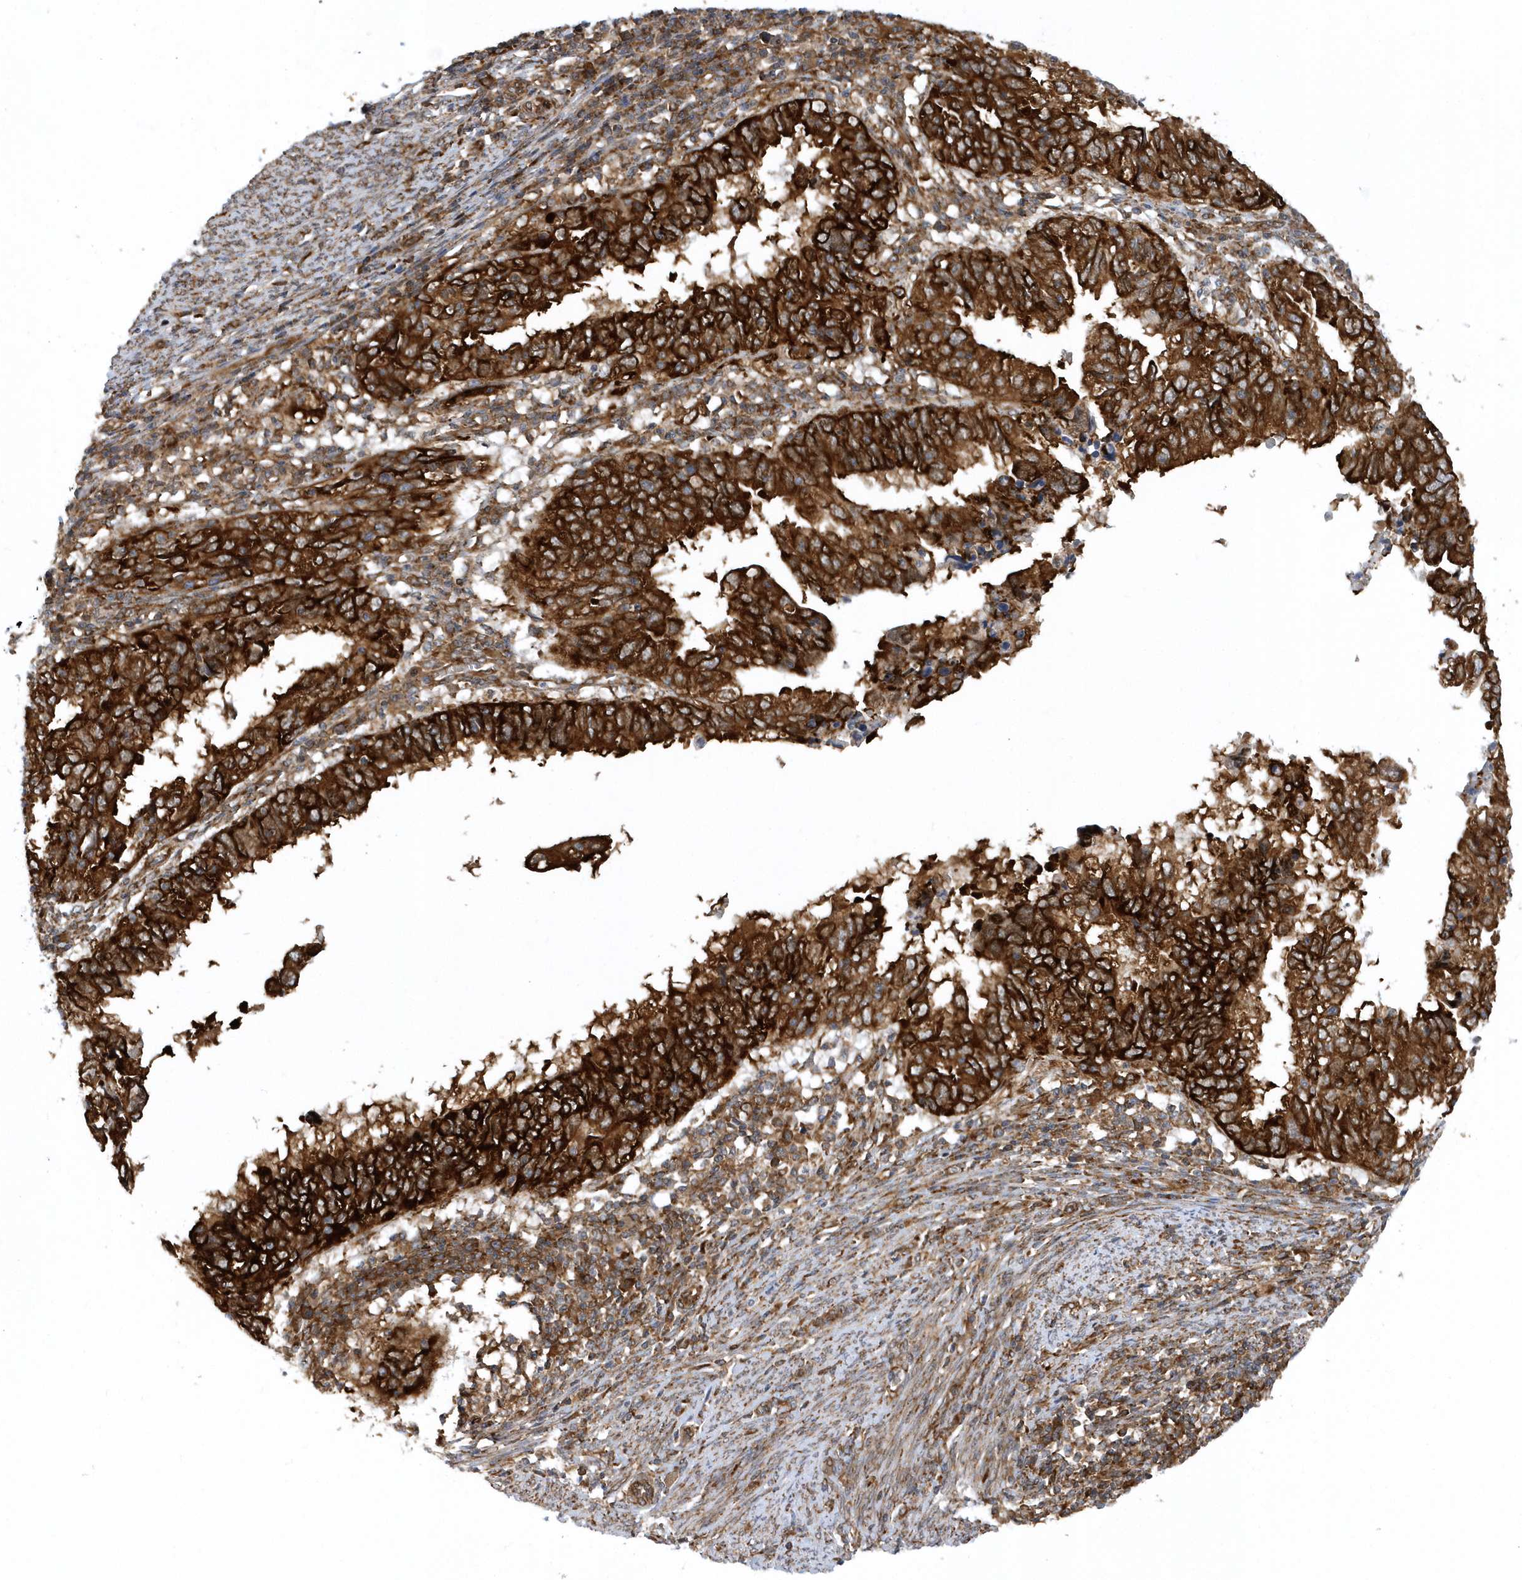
{"staining": {"intensity": "strong", "quantity": ">75%", "location": "cytoplasmic/membranous"}, "tissue": "endometrial cancer", "cell_type": "Tumor cells", "image_type": "cancer", "snomed": [{"axis": "morphology", "description": "Adenocarcinoma, NOS"}, {"axis": "topography", "description": "Uterus"}], "caption": "There is high levels of strong cytoplasmic/membranous expression in tumor cells of adenocarcinoma (endometrial), as demonstrated by immunohistochemical staining (brown color).", "gene": "PHF1", "patient": {"sex": "female", "age": 77}}